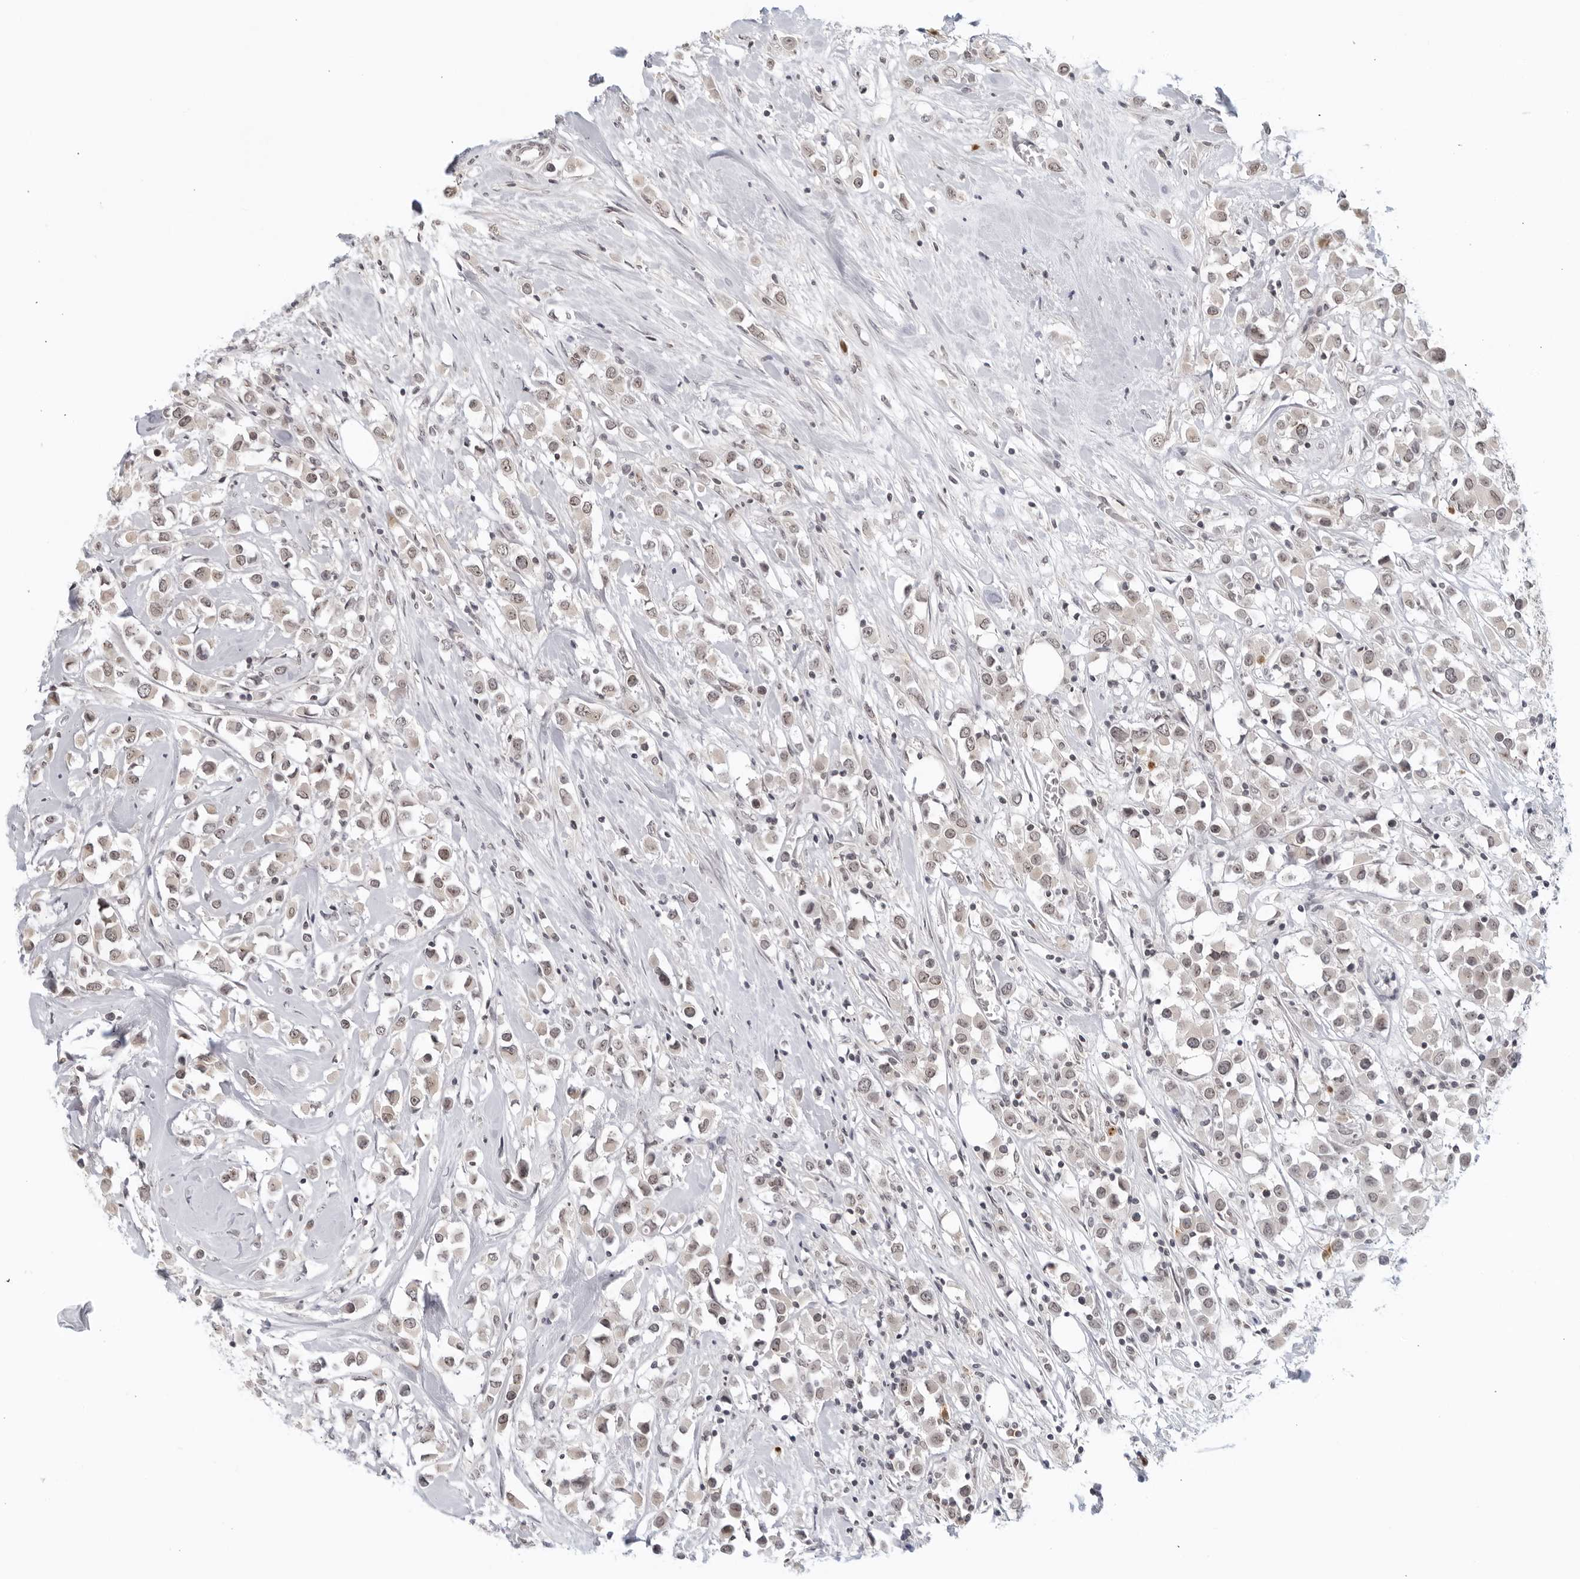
{"staining": {"intensity": "weak", "quantity": "25%-75%", "location": "nuclear"}, "tissue": "breast cancer", "cell_type": "Tumor cells", "image_type": "cancer", "snomed": [{"axis": "morphology", "description": "Duct carcinoma"}, {"axis": "topography", "description": "Breast"}], "caption": "The histopathology image reveals immunohistochemical staining of breast cancer. There is weak nuclear positivity is seen in approximately 25%-75% of tumor cells. (DAB IHC with brightfield microscopy, high magnification).", "gene": "RAB11FIP3", "patient": {"sex": "female", "age": 61}}